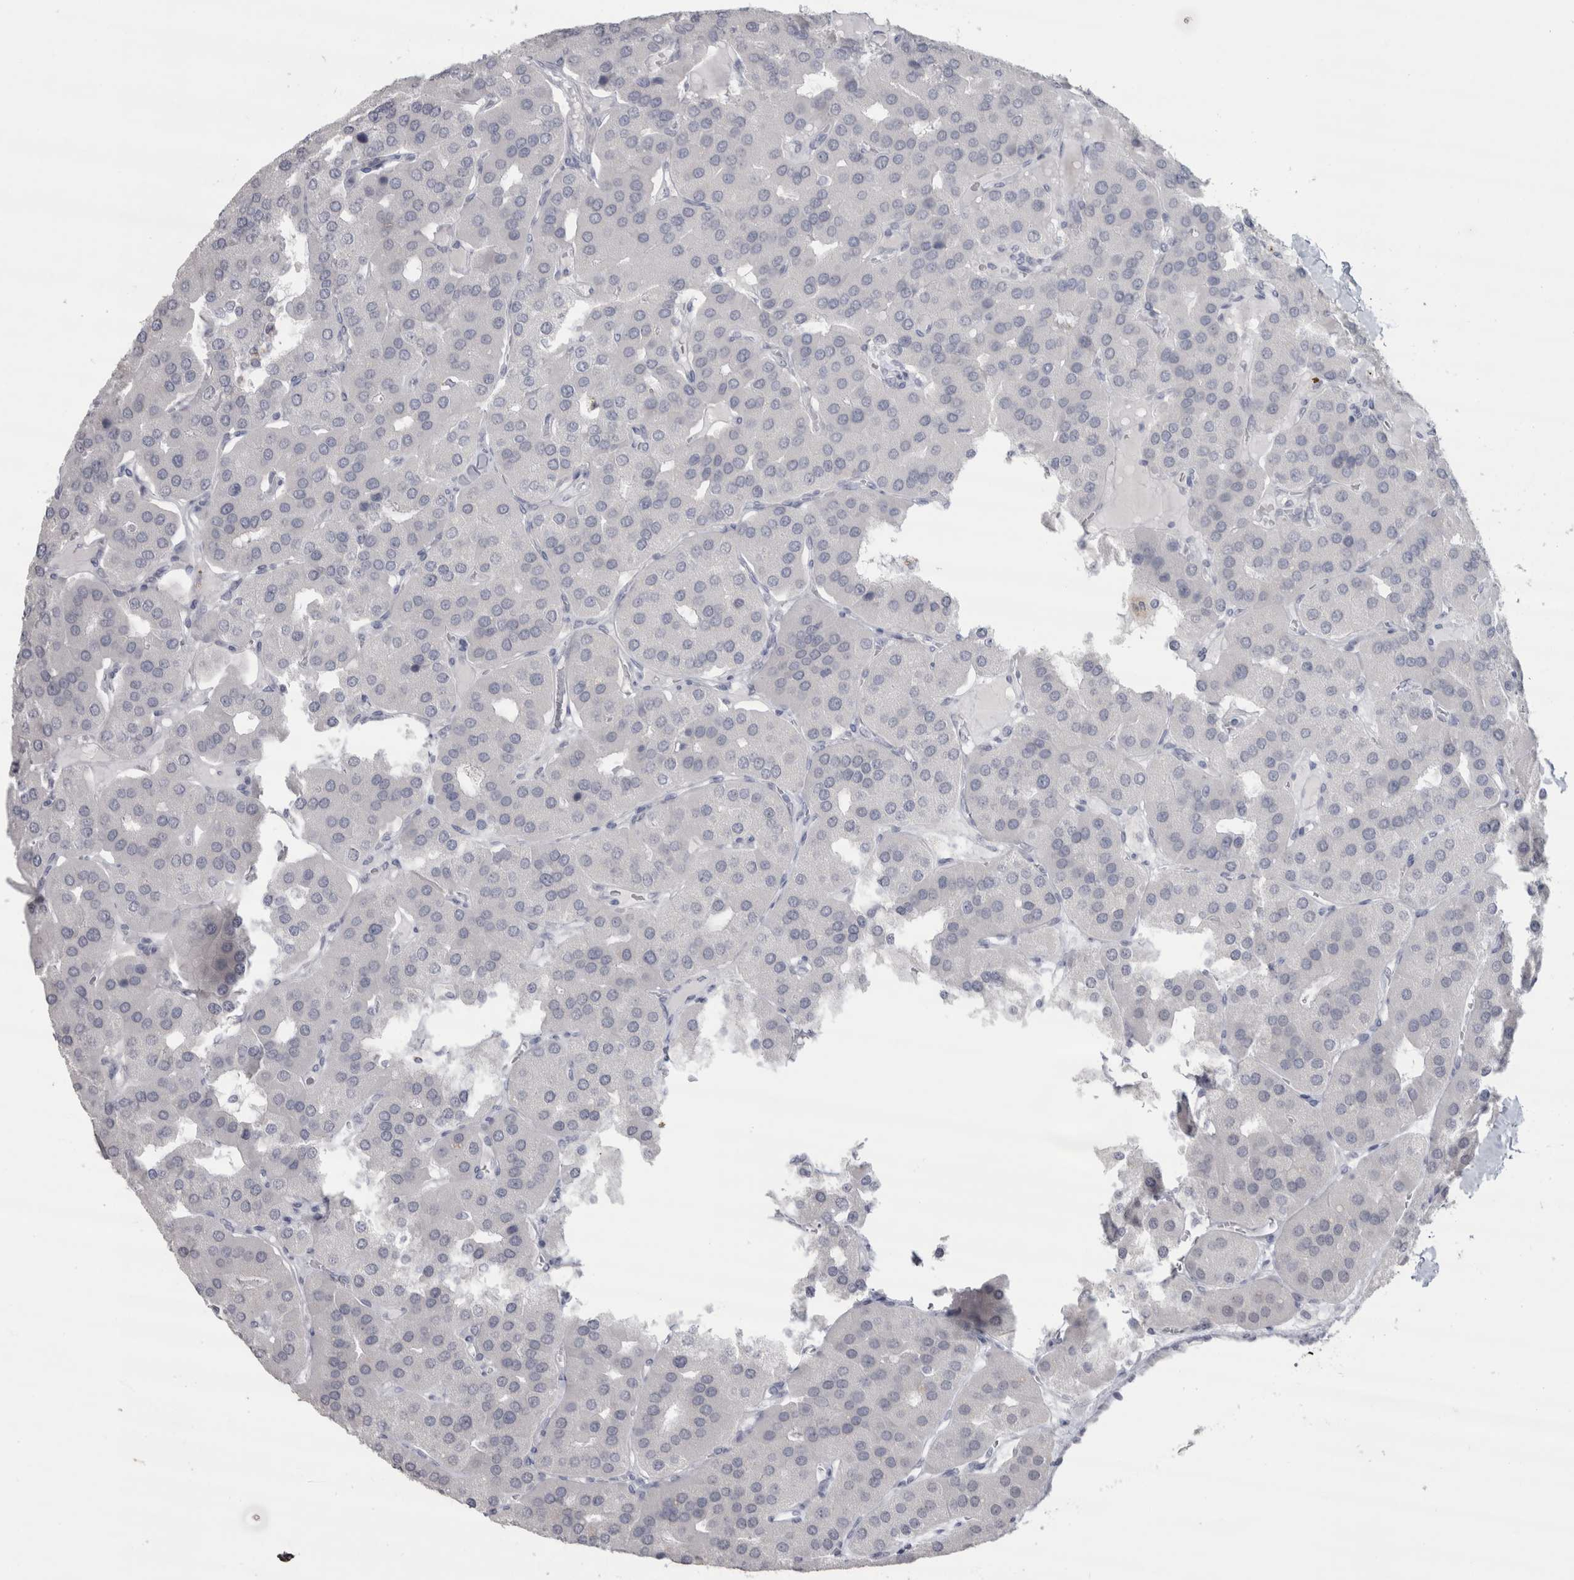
{"staining": {"intensity": "negative", "quantity": "none", "location": "none"}, "tissue": "parathyroid gland", "cell_type": "Glandular cells", "image_type": "normal", "snomed": [{"axis": "morphology", "description": "Normal tissue, NOS"}, {"axis": "morphology", "description": "Adenoma, NOS"}, {"axis": "topography", "description": "Parathyroid gland"}], "caption": "The micrograph shows no significant expression in glandular cells of parathyroid gland.", "gene": "CDH17", "patient": {"sex": "female", "age": 86}}